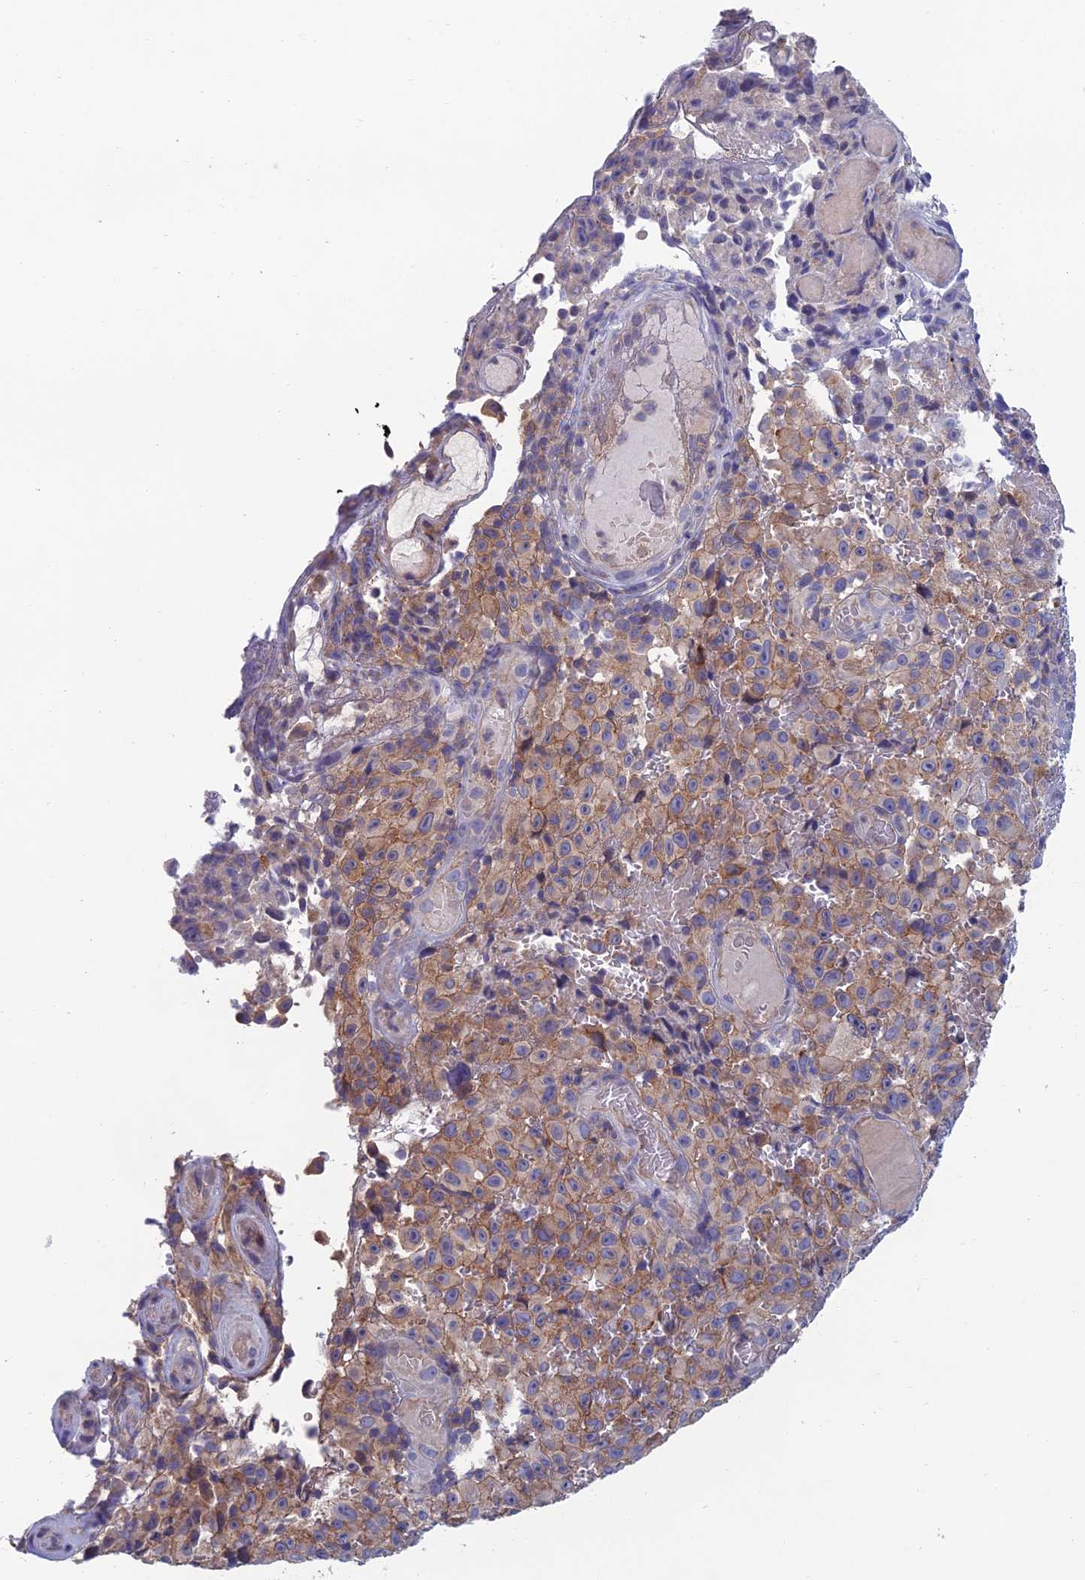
{"staining": {"intensity": "weak", "quantity": ">75%", "location": "cytoplasmic/membranous"}, "tissue": "melanoma", "cell_type": "Tumor cells", "image_type": "cancer", "snomed": [{"axis": "morphology", "description": "Malignant melanoma, NOS"}, {"axis": "topography", "description": "Skin"}], "caption": "An image of human malignant melanoma stained for a protein demonstrates weak cytoplasmic/membranous brown staining in tumor cells.", "gene": "USP37", "patient": {"sex": "female", "age": 82}}